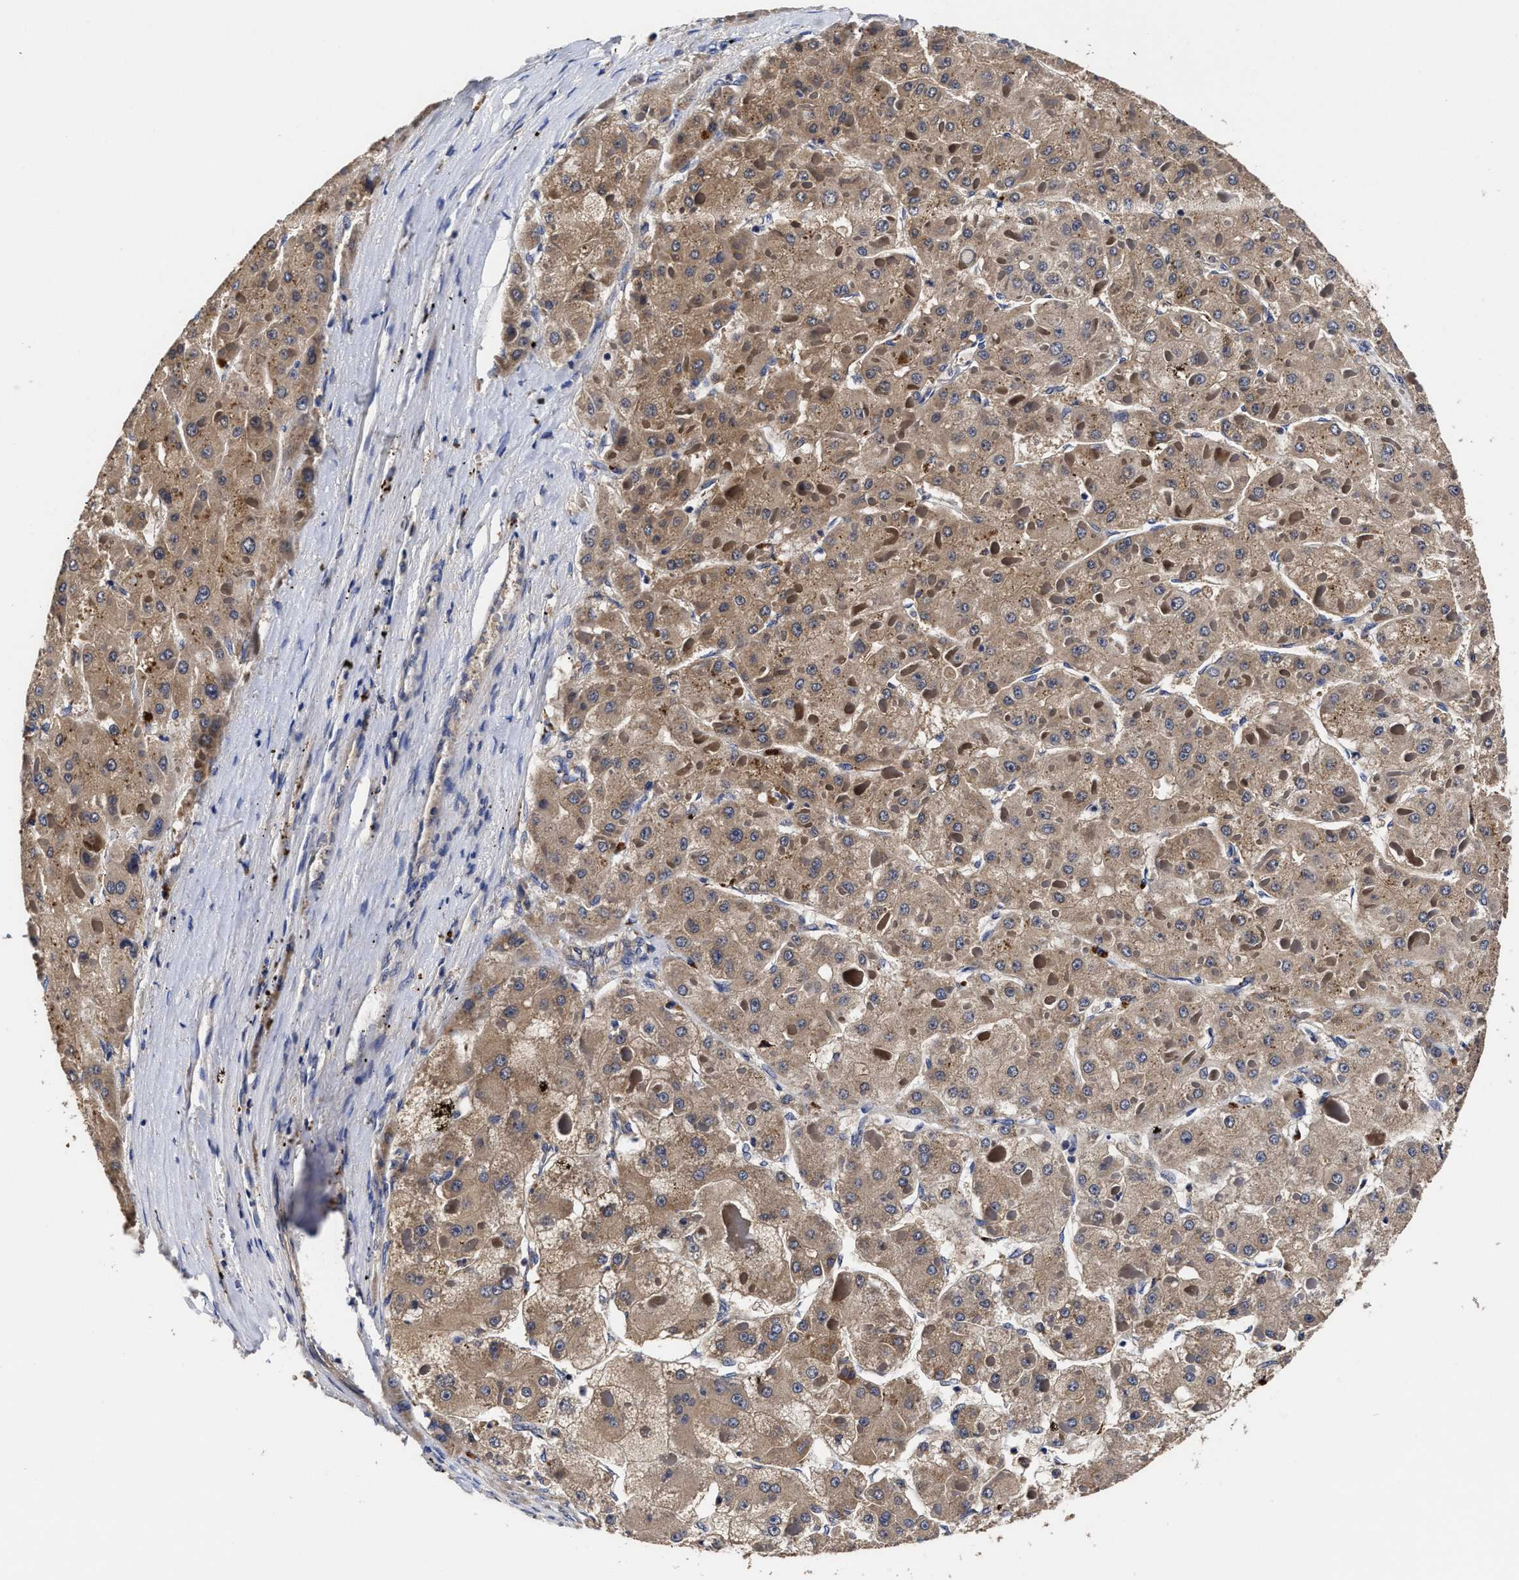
{"staining": {"intensity": "weak", "quantity": ">75%", "location": "cytoplasmic/membranous"}, "tissue": "liver cancer", "cell_type": "Tumor cells", "image_type": "cancer", "snomed": [{"axis": "morphology", "description": "Carcinoma, Hepatocellular, NOS"}, {"axis": "topography", "description": "Liver"}], "caption": "Protein expression analysis of human liver cancer (hepatocellular carcinoma) reveals weak cytoplasmic/membranous positivity in approximately >75% of tumor cells.", "gene": "SOCS5", "patient": {"sex": "female", "age": 73}}